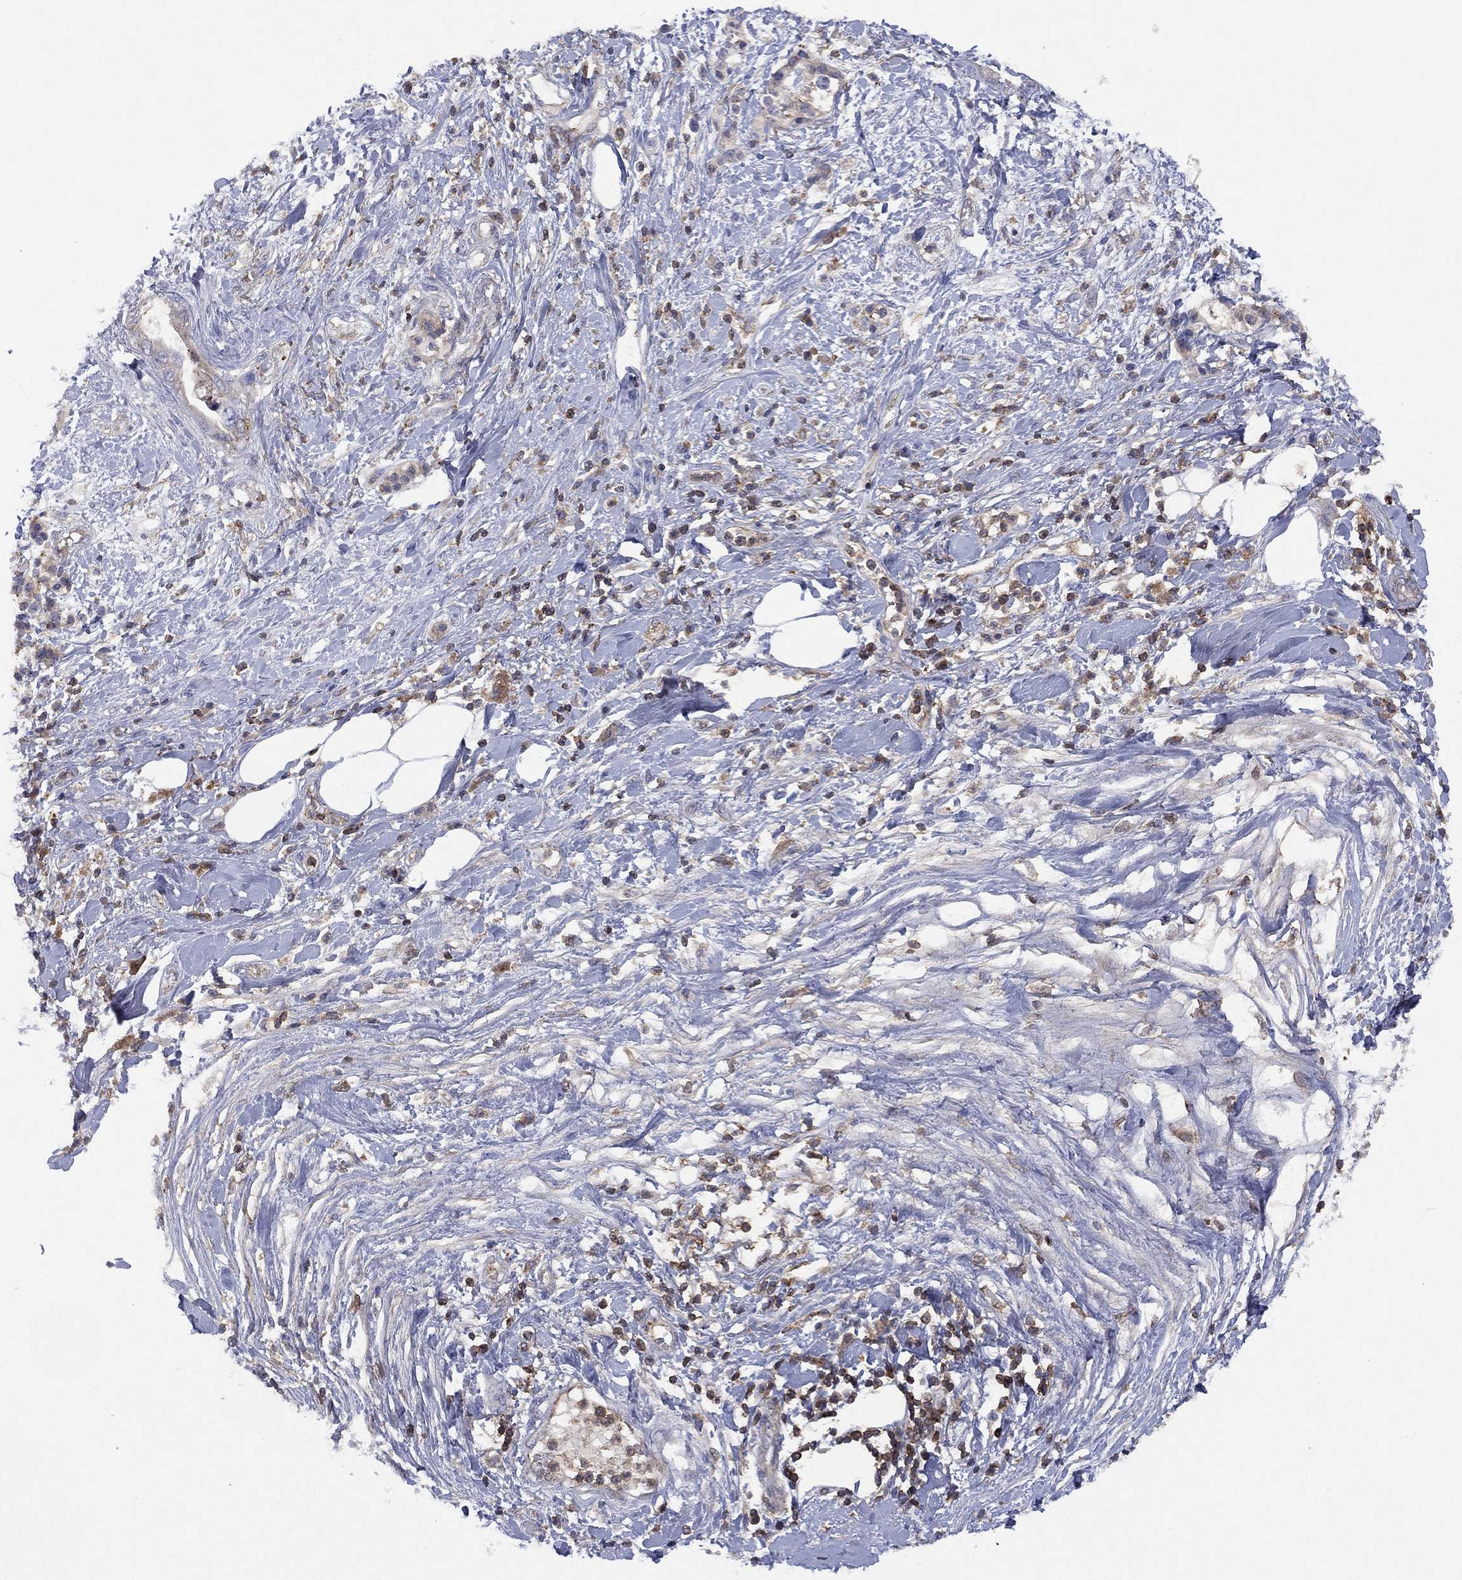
{"staining": {"intensity": "weak", "quantity": "<25%", "location": "cytoplasmic/membranous"}, "tissue": "pancreatic cancer", "cell_type": "Tumor cells", "image_type": "cancer", "snomed": [{"axis": "morphology", "description": "Adenocarcinoma, NOS"}, {"axis": "topography", "description": "Pancreas"}], "caption": "Immunohistochemical staining of pancreatic cancer reveals no significant positivity in tumor cells. (DAB immunohistochemistry (IHC) with hematoxylin counter stain).", "gene": "DOCK8", "patient": {"sex": "female", "age": 56}}